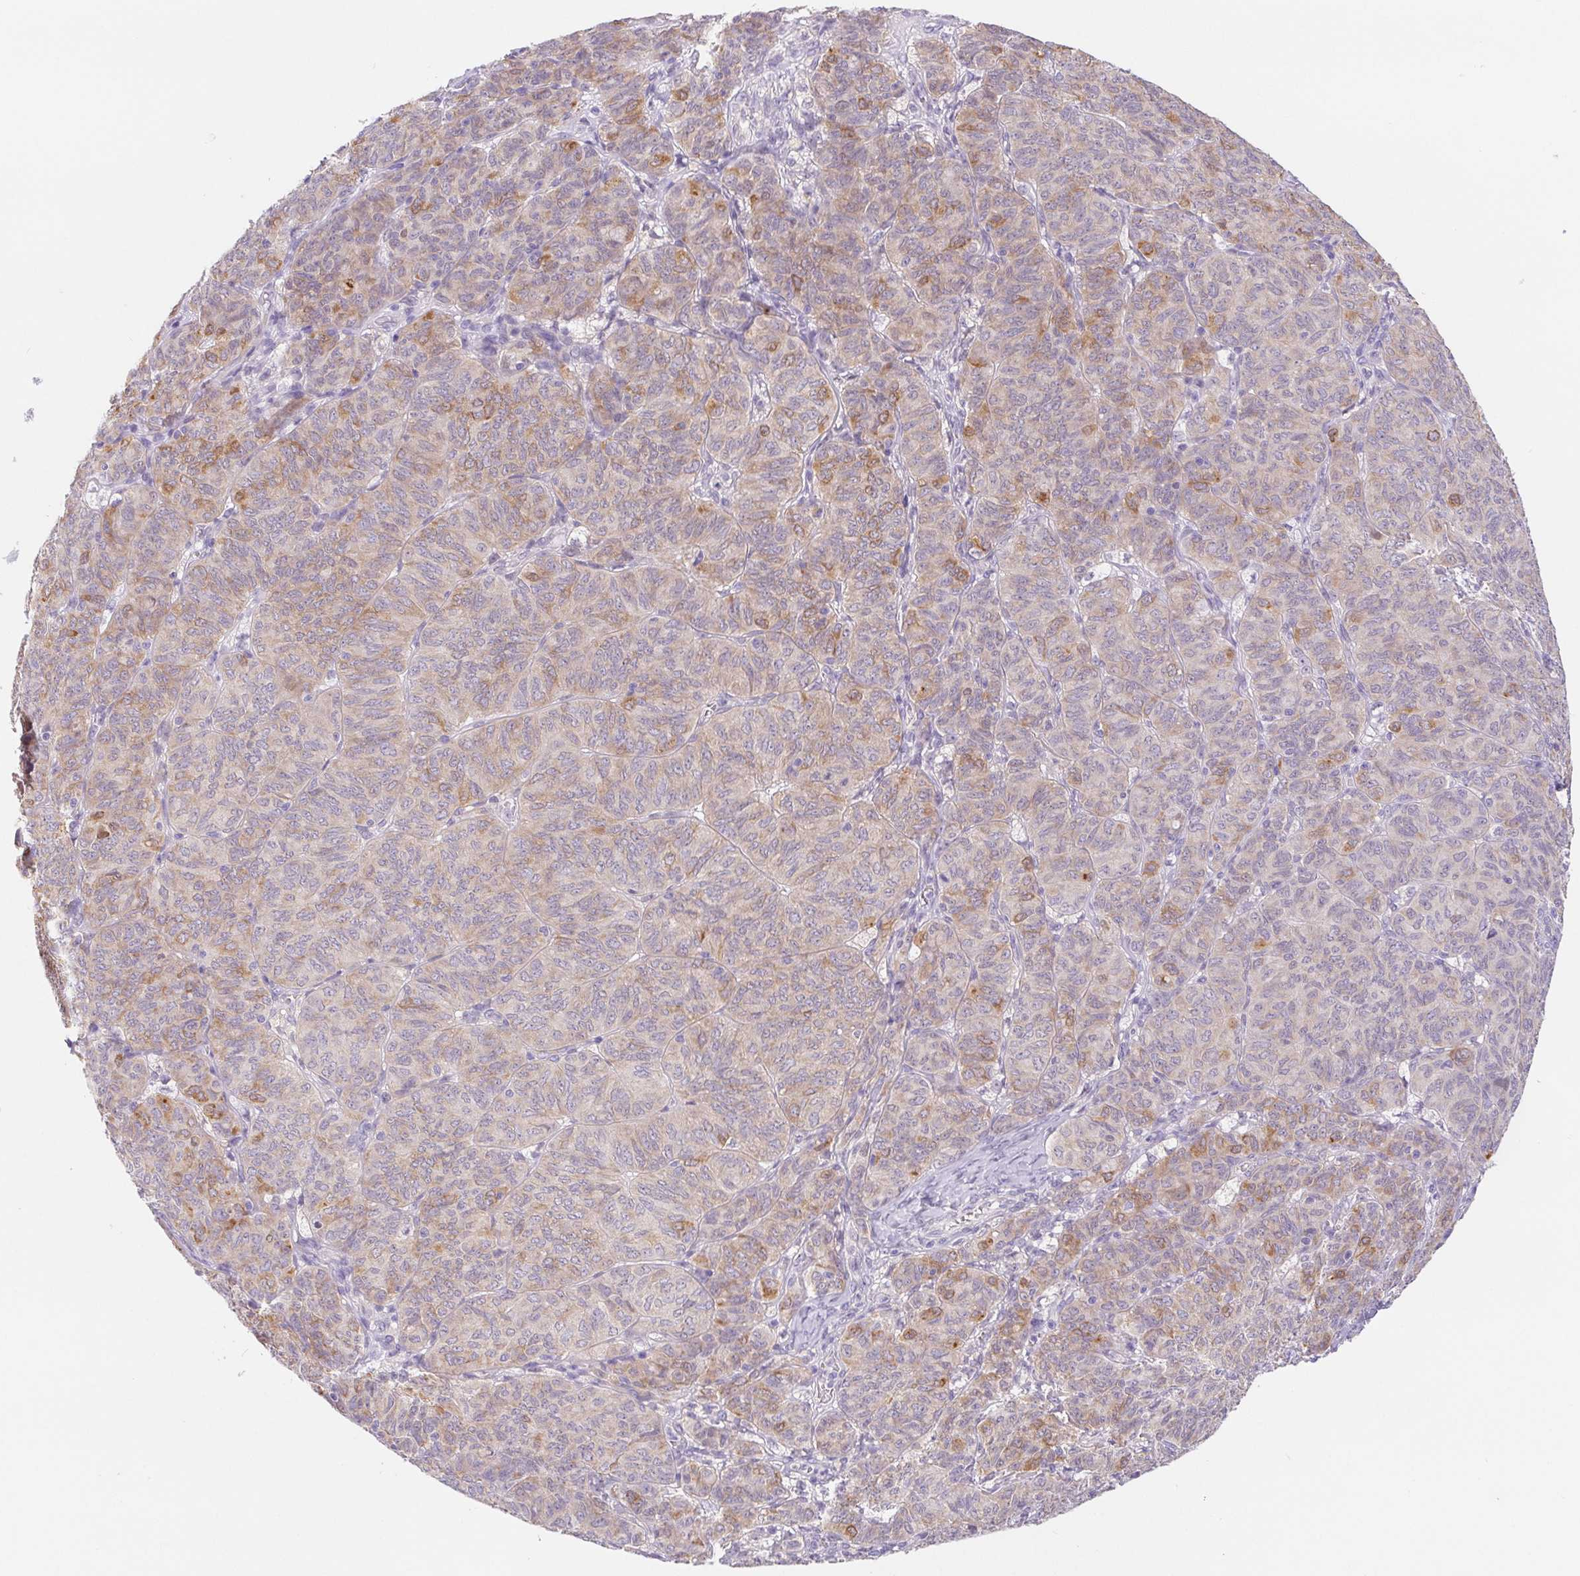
{"staining": {"intensity": "weak", "quantity": "25%-75%", "location": "cytoplasmic/membranous"}, "tissue": "ovarian cancer", "cell_type": "Tumor cells", "image_type": "cancer", "snomed": [{"axis": "morphology", "description": "Carcinoma, endometroid"}, {"axis": "topography", "description": "Ovary"}], "caption": "A brown stain labels weak cytoplasmic/membranous positivity of a protein in ovarian endometroid carcinoma tumor cells.", "gene": "DYNC2LI1", "patient": {"sex": "female", "age": 80}}